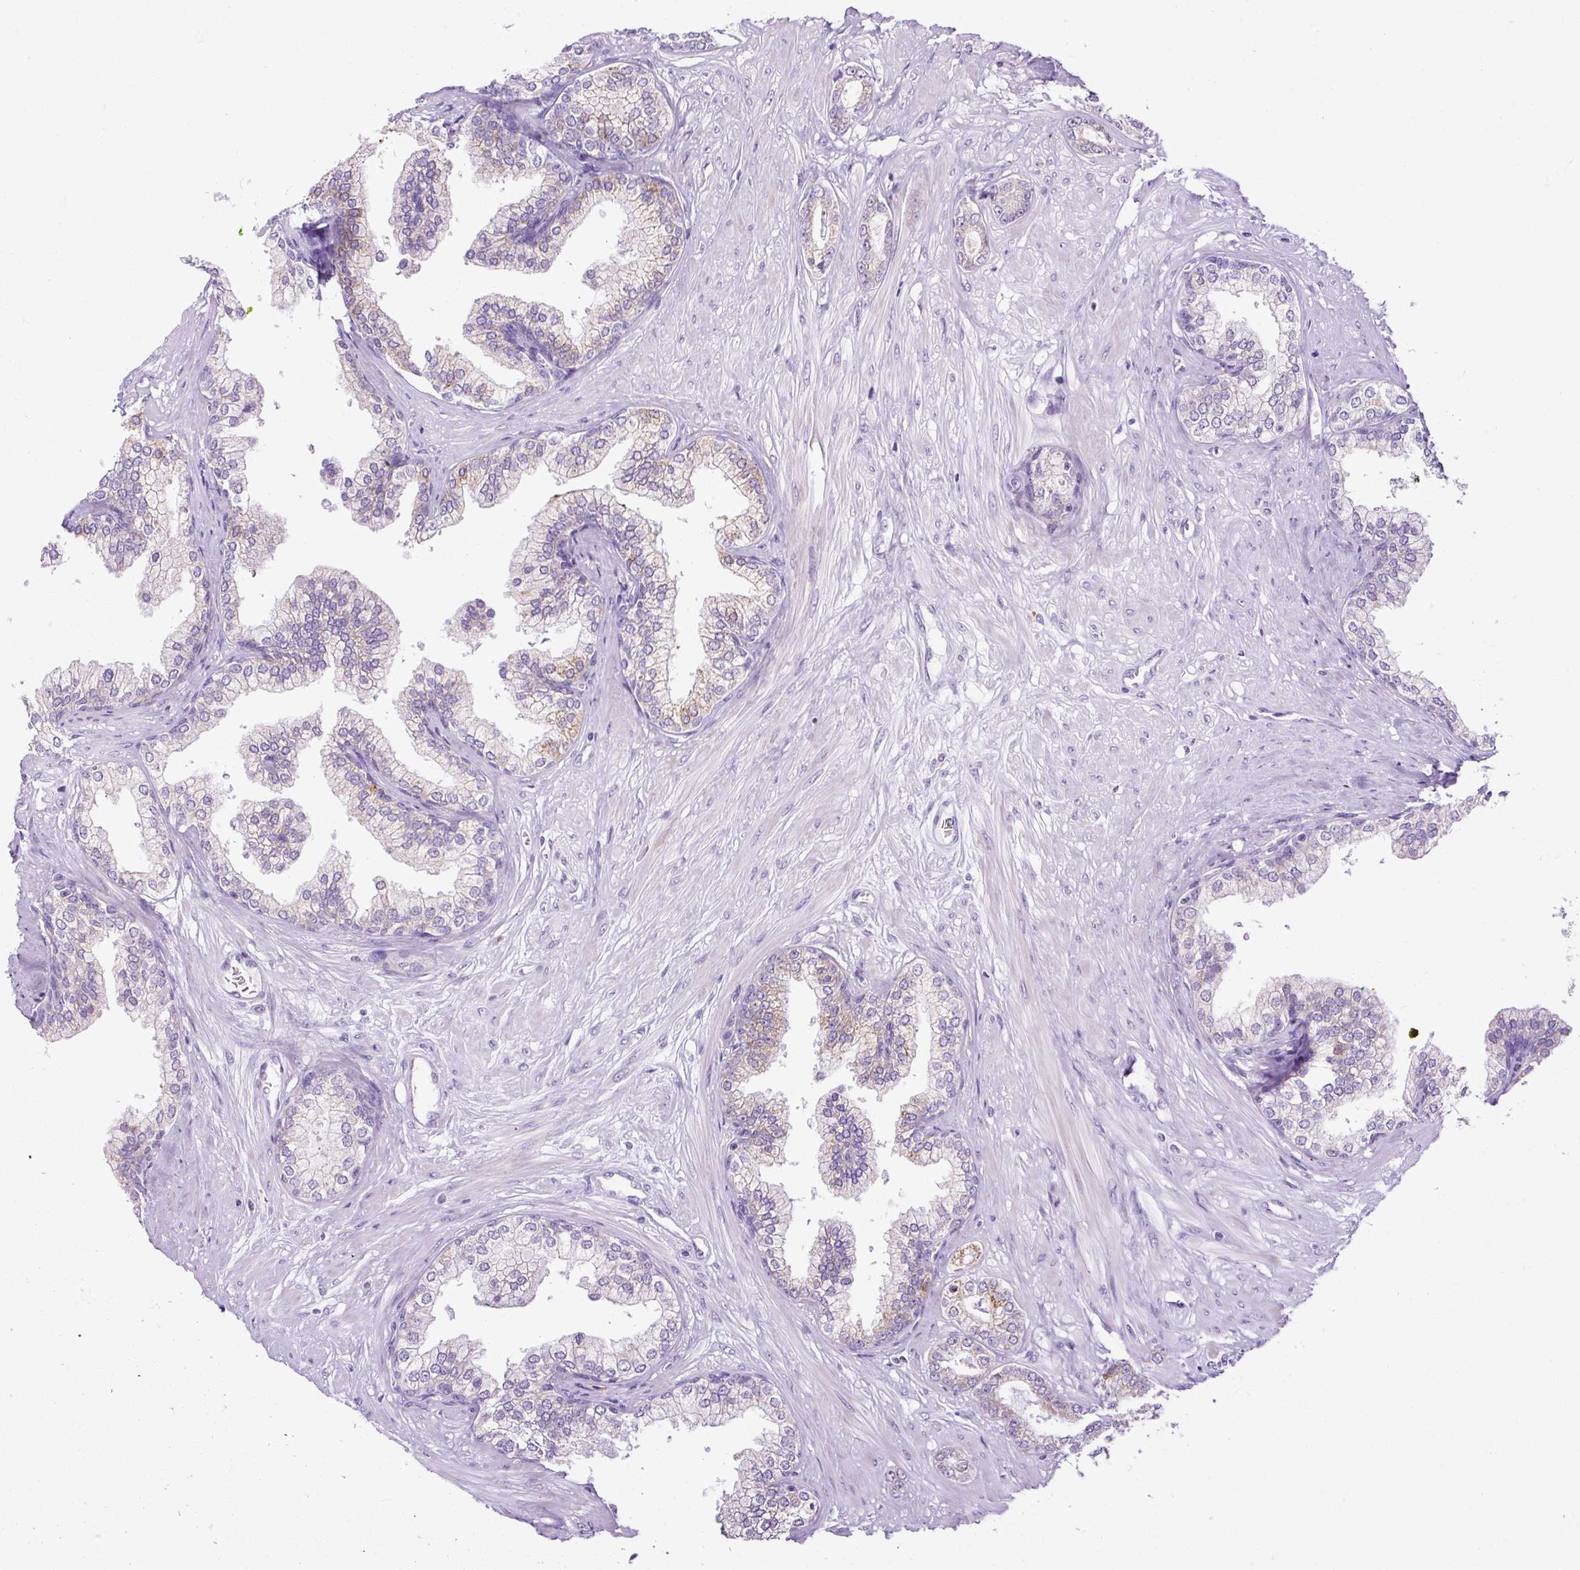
{"staining": {"intensity": "moderate", "quantity": "25%-75%", "location": "cytoplasmic/membranous"}, "tissue": "prostate cancer", "cell_type": "Tumor cells", "image_type": "cancer", "snomed": [{"axis": "morphology", "description": "Adenocarcinoma, Low grade"}, {"axis": "topography", "description": "Prostate"}], "caption": "Brown immunohistochemical staining in human prostate cancer shows moderate cytoplasmic/membranous staining in approximately 25%-75% of tumor cells.", "gene": "FMC1", "patient": {"sex": "male", "age": 60}}